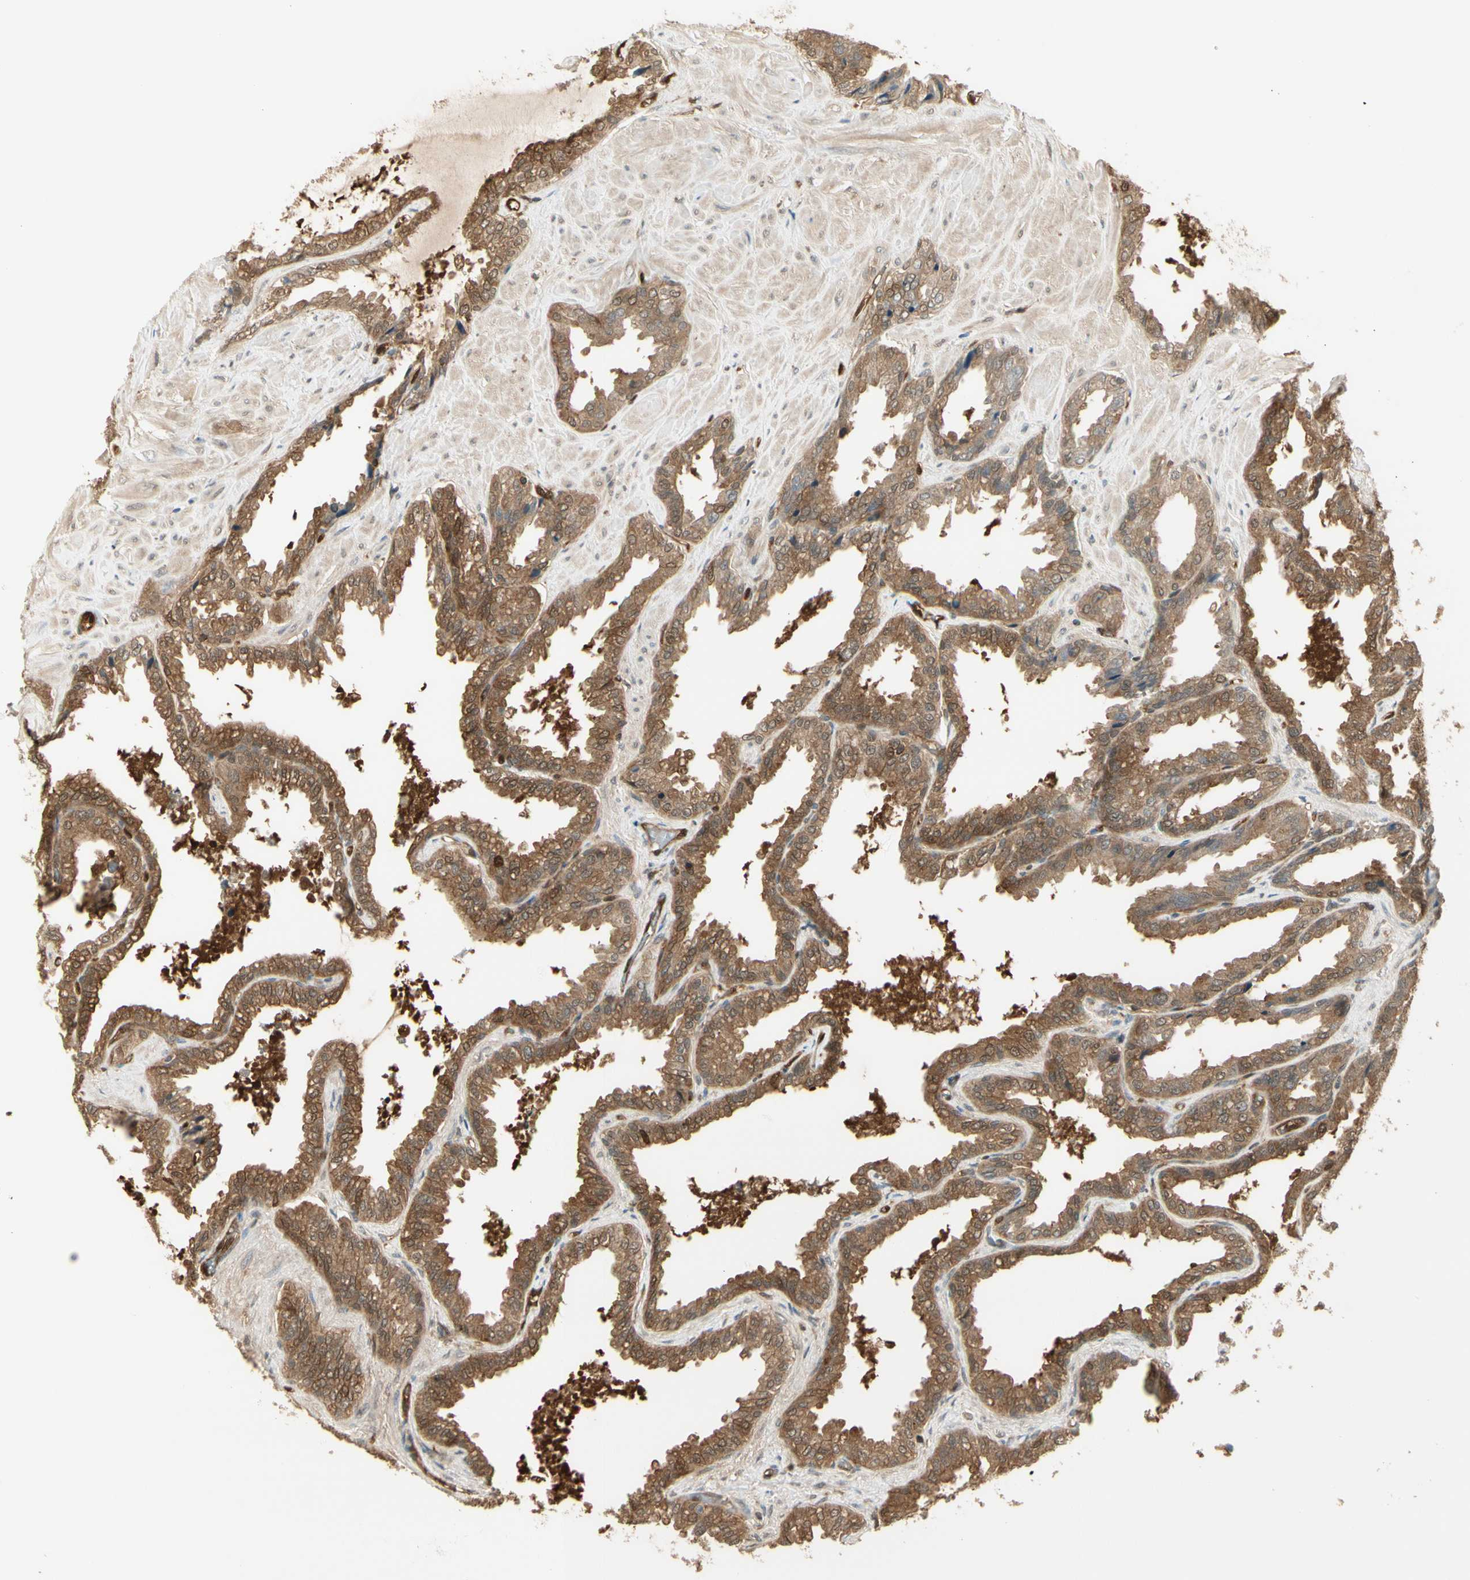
{"staining": {"intensity": "moderate", "quantity": ">75%", "location": "cytoplasmic/membranous"}, "tissue": "seminal vesicle", "cell_type": "Glandular cells", "image_type": "normal", "snomed": [{"axis": "morphology", "description": "Normal tissue, NOS"}, {"axis": "topography", "description": "Seminal veicle"}], "caption": "IHC staining of benign seminal vesicle, which demonstrates medium levels of moderate cytoplasmic/membranous expression in approximately >75% of glandular cells indicating moderate cytoplasmic/membranous protein staining. The staining was performed using DAB (brown) for protein detection and nuclei were counterstained in hematoxylin (blue).", "gene": "SERPINB6", "patient": {"sex": "male", "age": 46}}